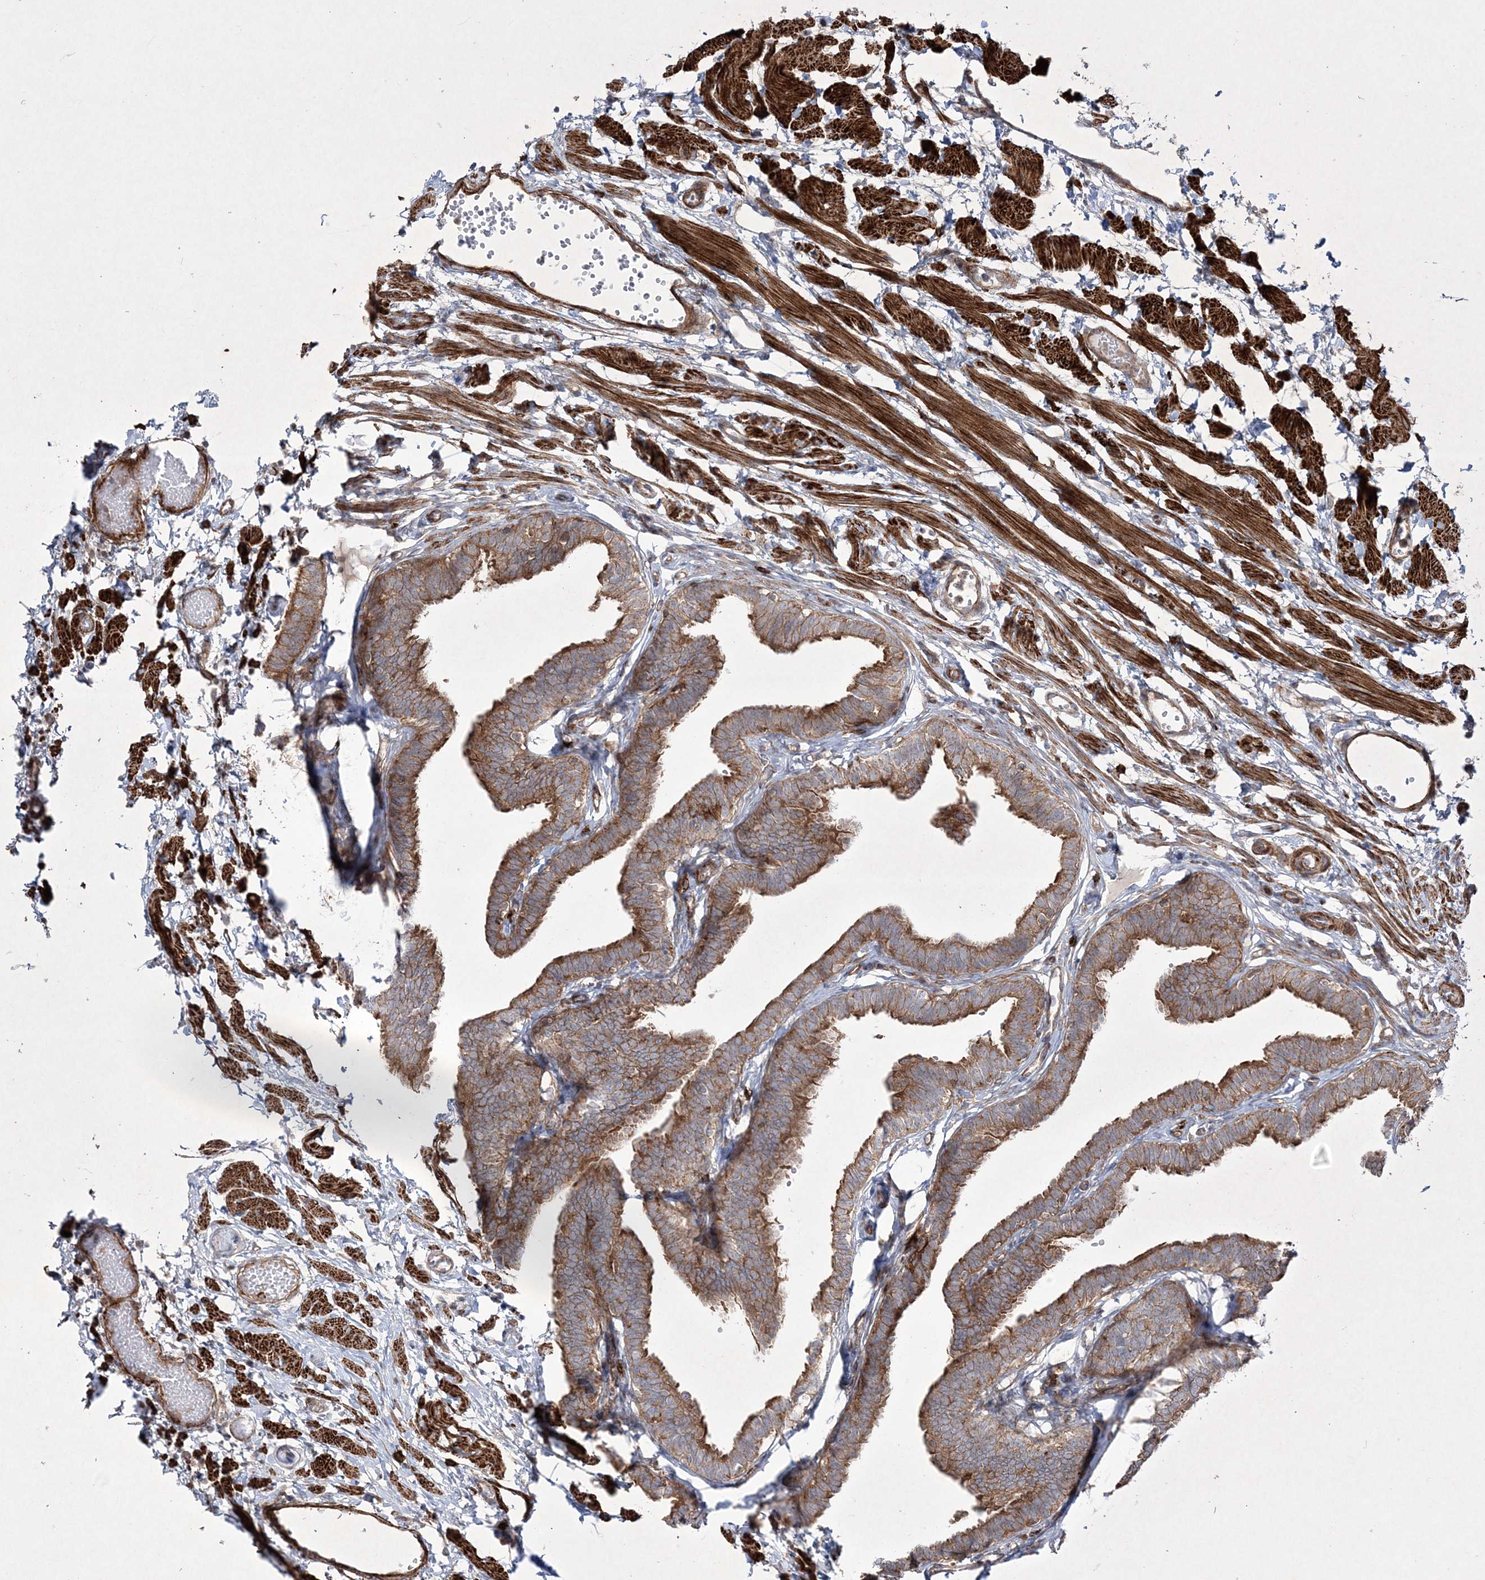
{"staining": {"intensity": "moderate", "quantity": ">75%", "location": "cytoplasmic/membranous"}, "tissue": "fallopian tube", "cell_type": "Glandular cells", "image_type": "normal", "snomed": [{"axis": "morphology", "description": "Normal tissue, NOS"}, {"axis": "topography", "description": "Fallopian tube"}, {"axis": "topography", "description": "Ovary"}], "caption": "Immunohistochemical staining of unremarkable fallopian tube reveals moderate cytoplasmic/membranous protein staining in approximately >75% of glandular cells. The staining was performed using DAB to visualize the protein expression in brown, while the nuclei were stained in blue with hematoxylin (Magnification: 20x).", "gene": "RICTOR", "patient": {"sex": "female", "age": 23}}